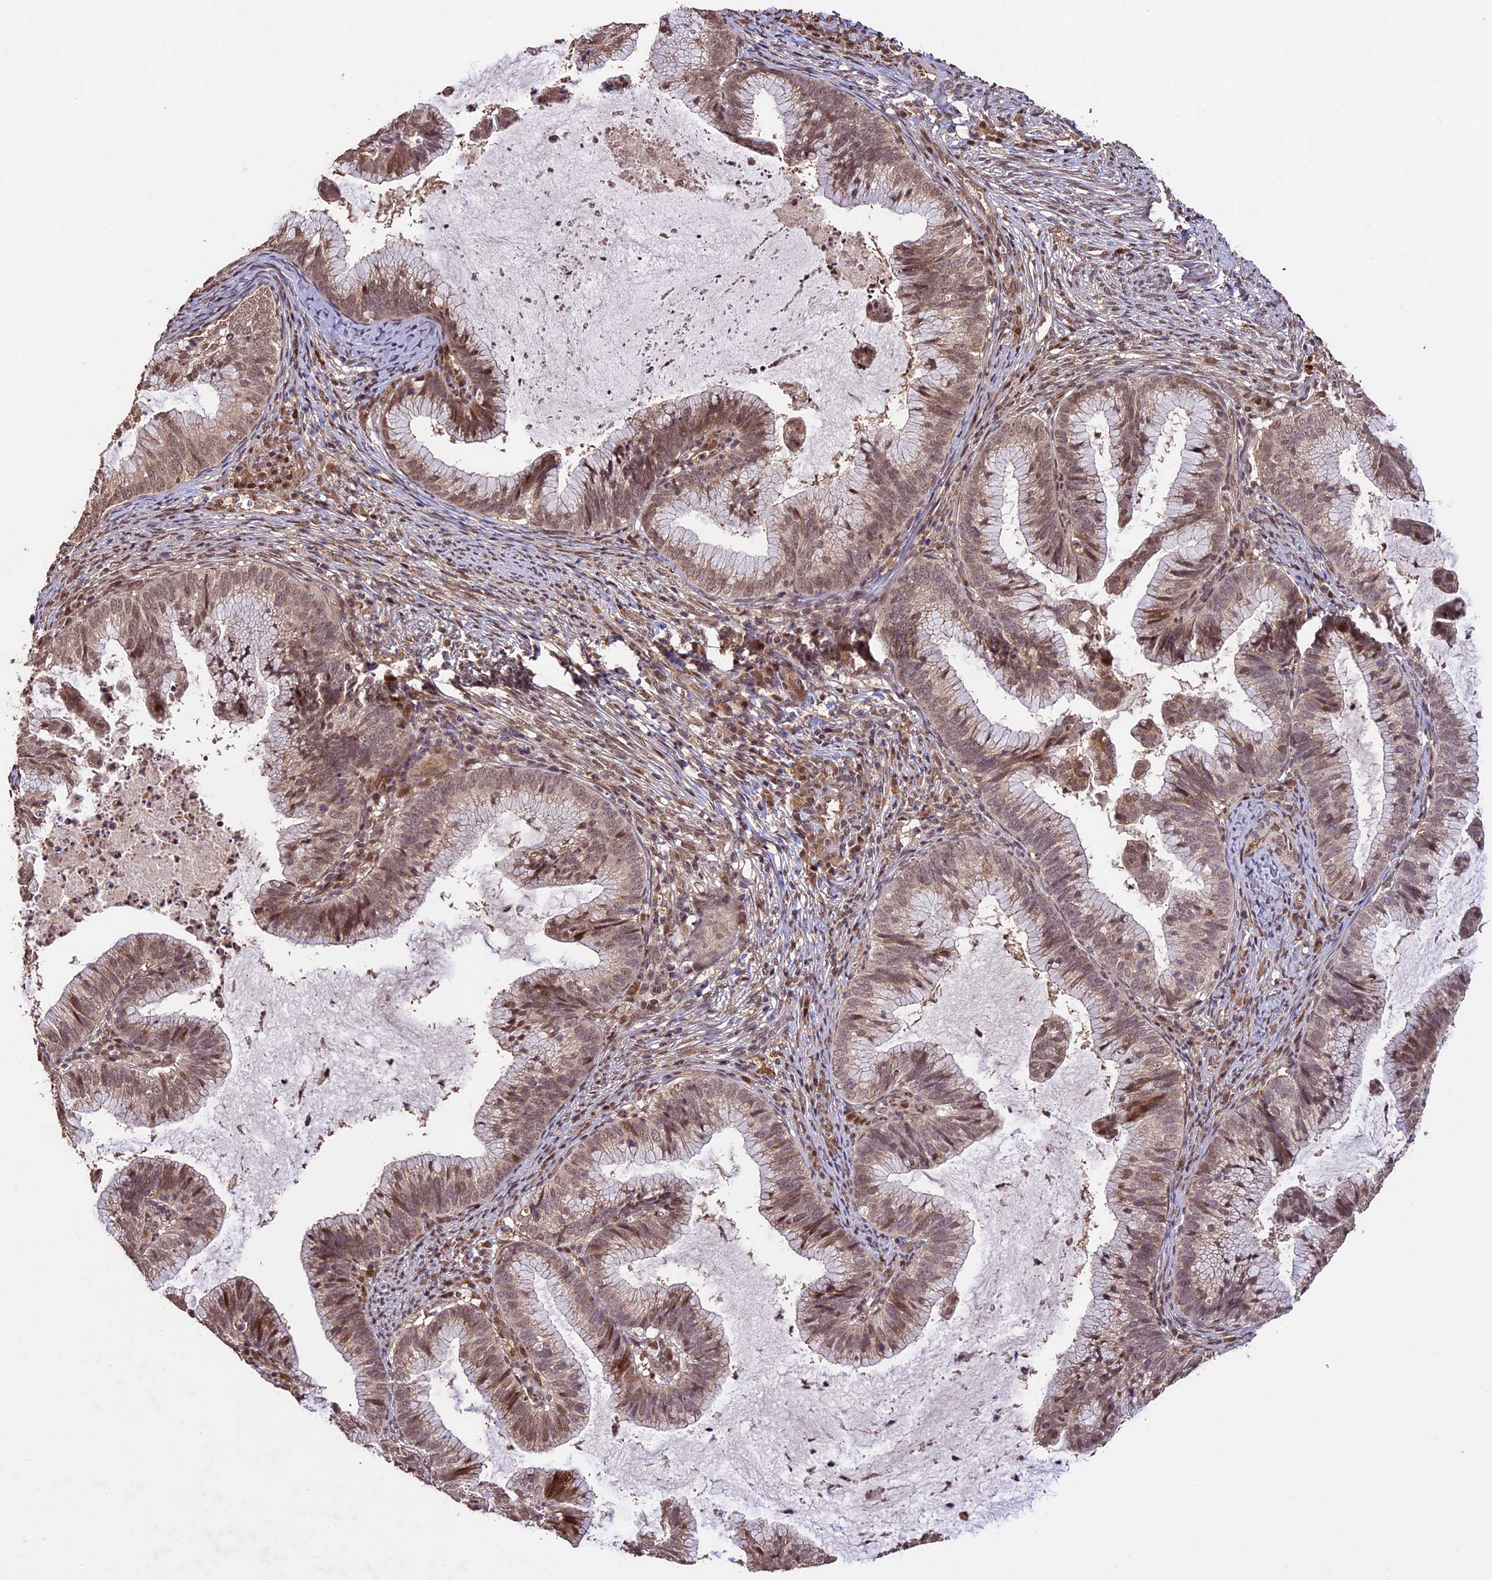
{"staining": {"intensity": "moderate", "quantity": "25%-75%", "location": "cytoplasmic/membranous,nuclear"}, "tissue": "cervical cancer", "cell_type": "Tumor cells", "image_type": "cancer", "snomed": [{"axis": "morphology", "description": "Adenocarcinoma, NOS"}, {"axis": "topography", "description": "Cervix"}], "caption": "A micrograph of human cervical adenocarcinoma stained for a protein displays moderate cytoplasmic/membranous and nuclear brown staining in tumor cells.", "gene": "CDKN2AIP", "patient": {"sex": "female", "age": 36}}